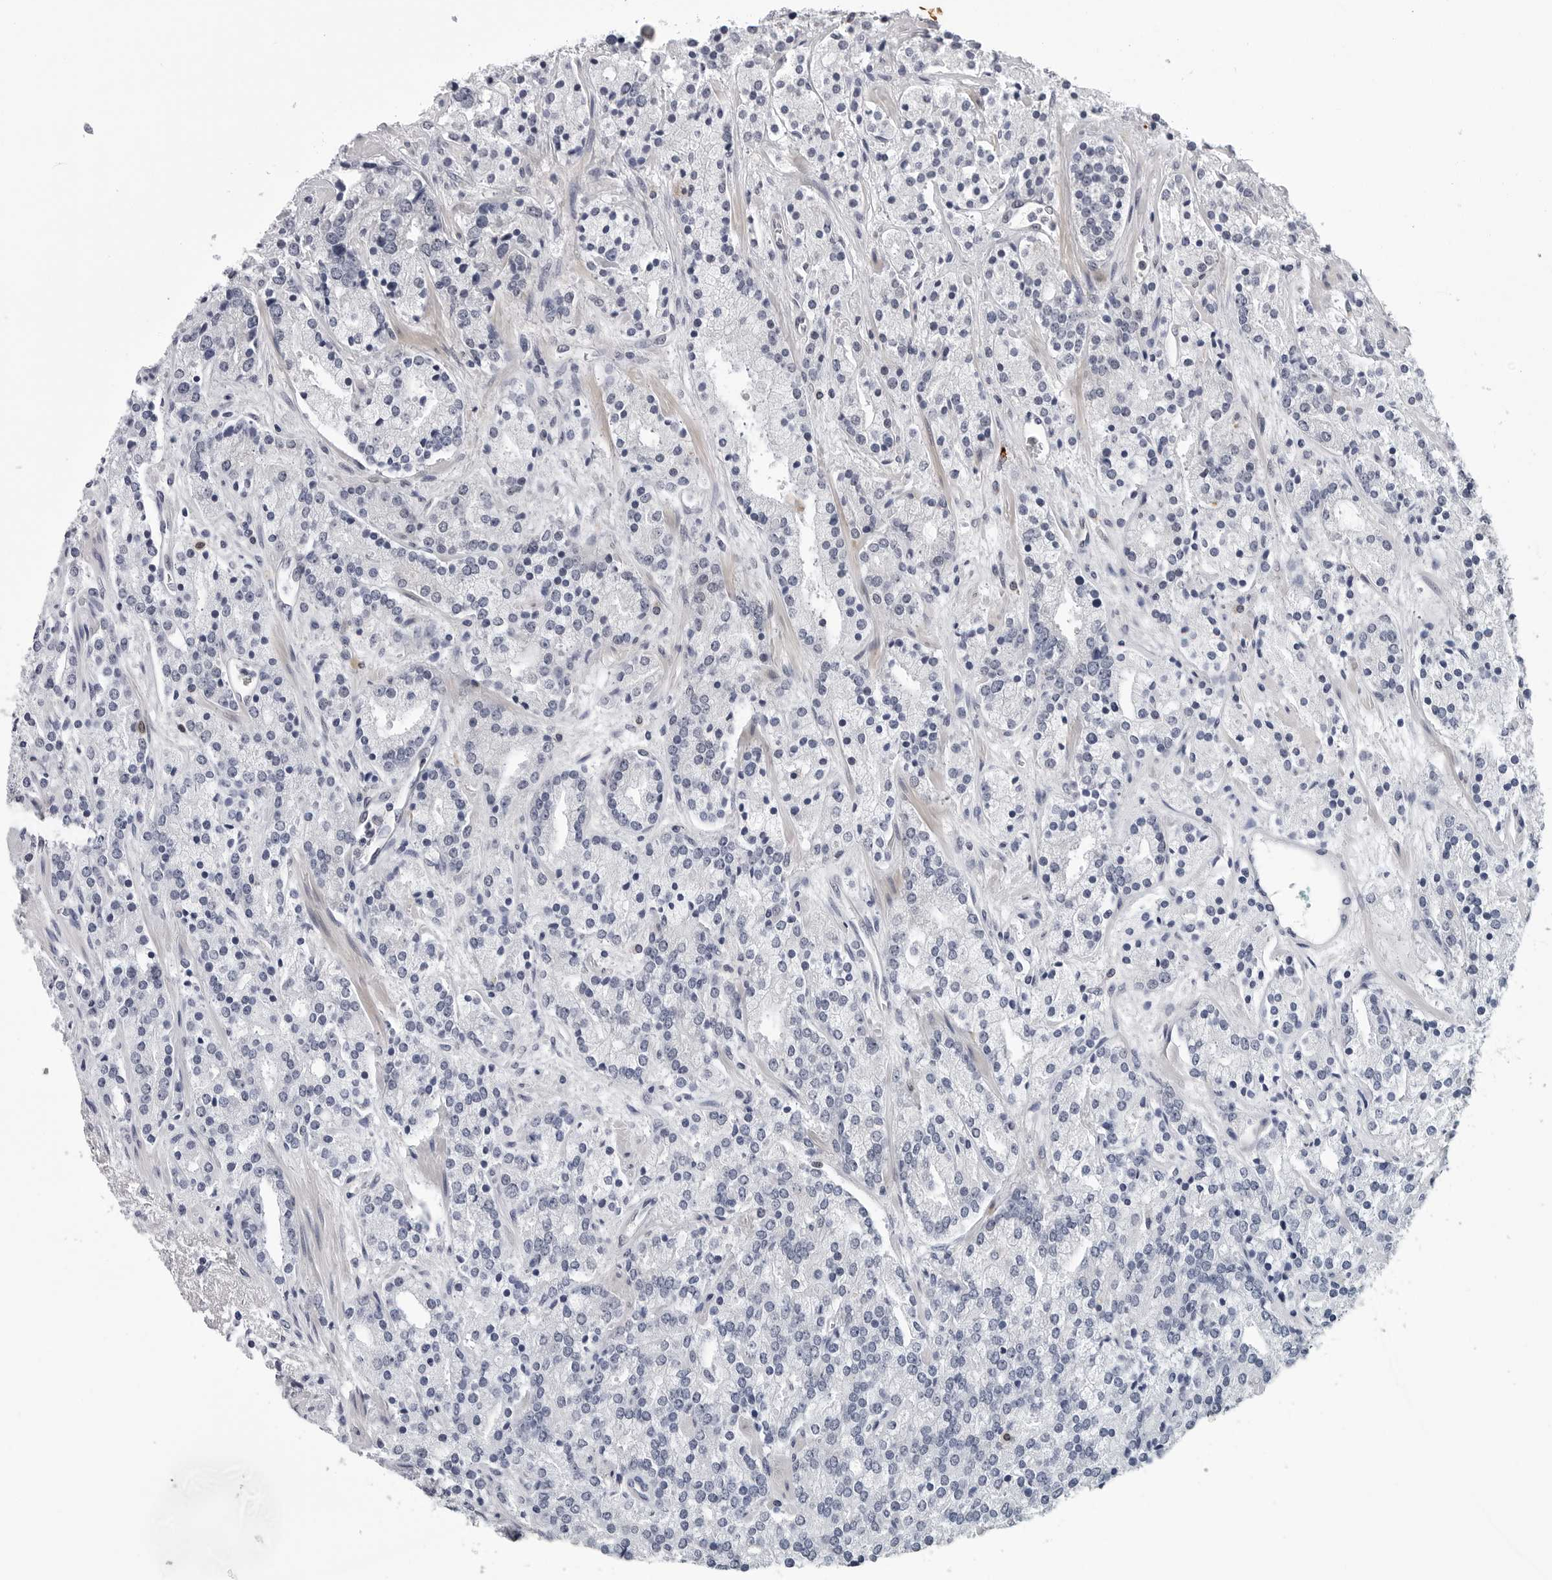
{"staining": {"intensity": "negative", "quantity": "none", "location": "none"}, "tissue": "prostate cancer", "cell_type": "Tumor cells", "image_type": "cancer", "snomed": [{"axis": "morphology", "description": "Adenocarcinoma, High grade"}, {"axis": "topography", "description": "Prostate"}], "caption": "The immunohistochemistry (IHC) photomicrograph has no significant staining in tumor cells of high-grade adenocarcinoma (prostate) tissue.", "gene": "KIAA1614", "patient": {"sex": "male", "age": 71}}